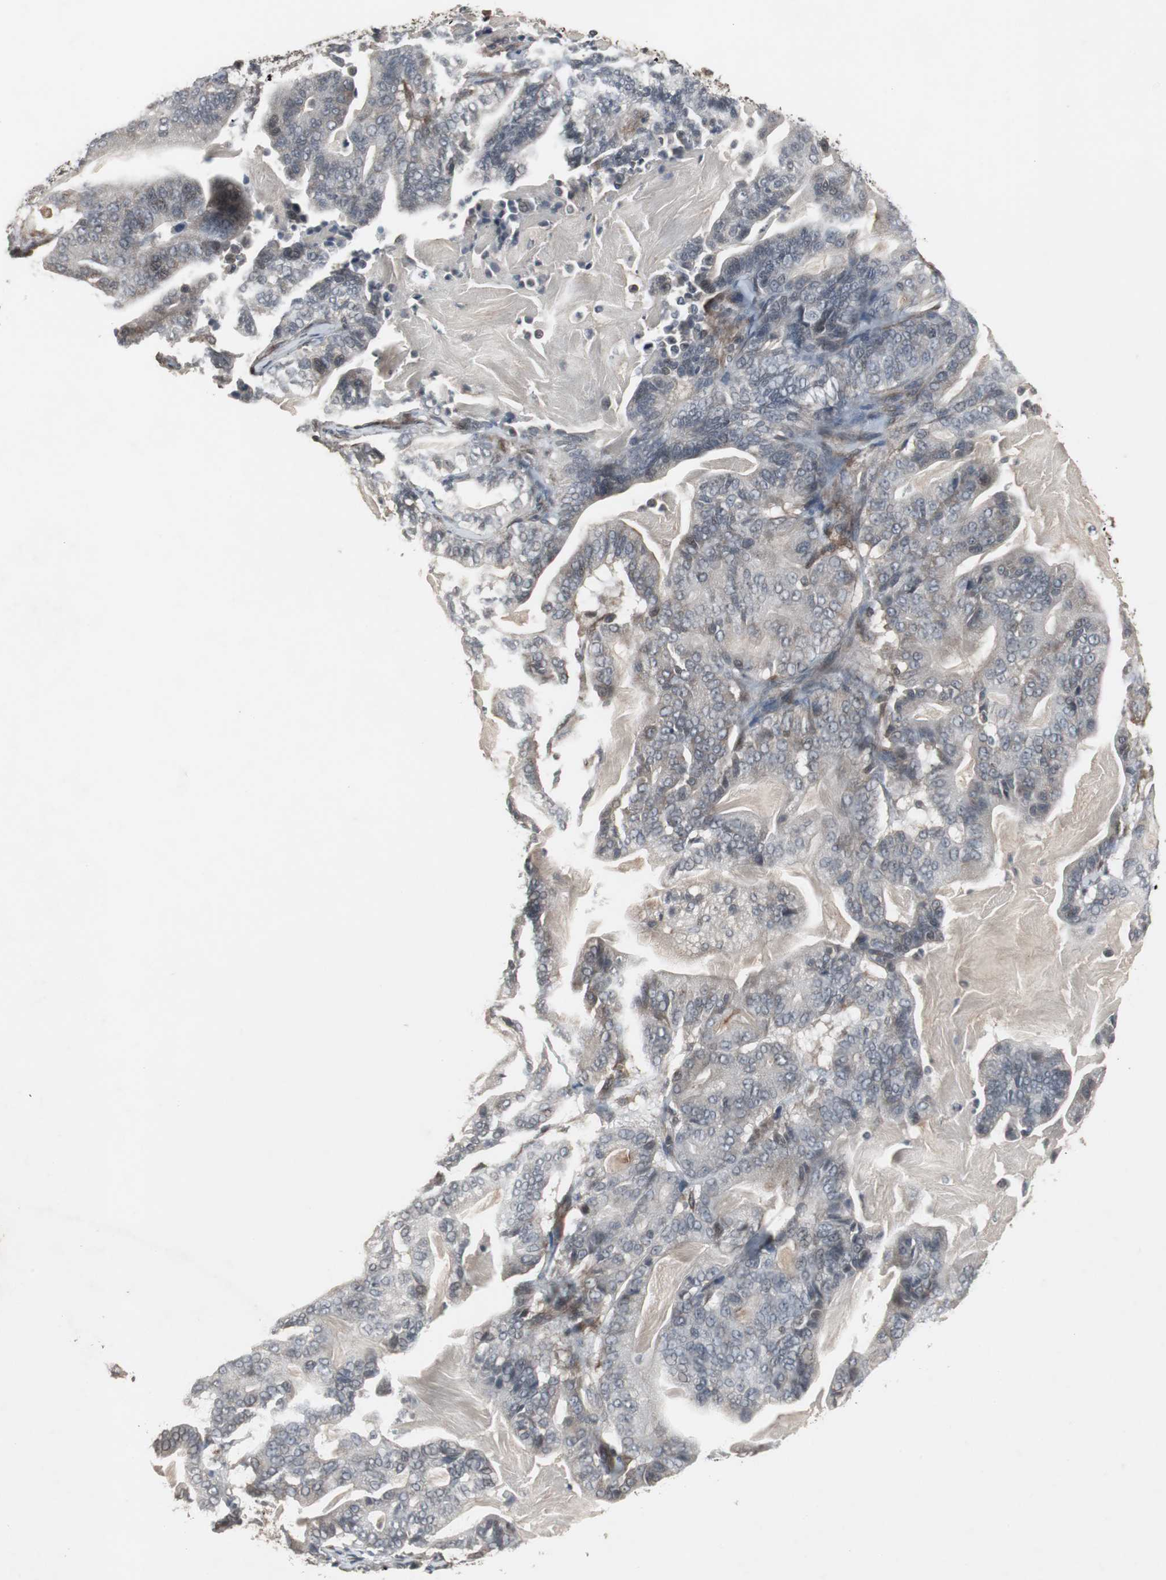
{"staining": {"intensity": "weak", "quantity": "25%-75%", "location": "cytoplasmic/membranous"}, "tissue": "pancreatic cancer", "cell_type": "Tumor cells", "image_type": "cancer", "snomed": [{"axis": "morphology", "description": "Adenocarcinoma, NOS"}, {"axis": "topography", "description": "Pancreas"}], "caption": "Immunohistochemical staining of human adenocarcinoma (pancreatic) demonstrates low levels of weak cytoplasmic/membranous protein positivity in about 25%-75% of tumor cells.", "gene": "ATP2B2", "patient": {"sex": "male", "age": 63}}